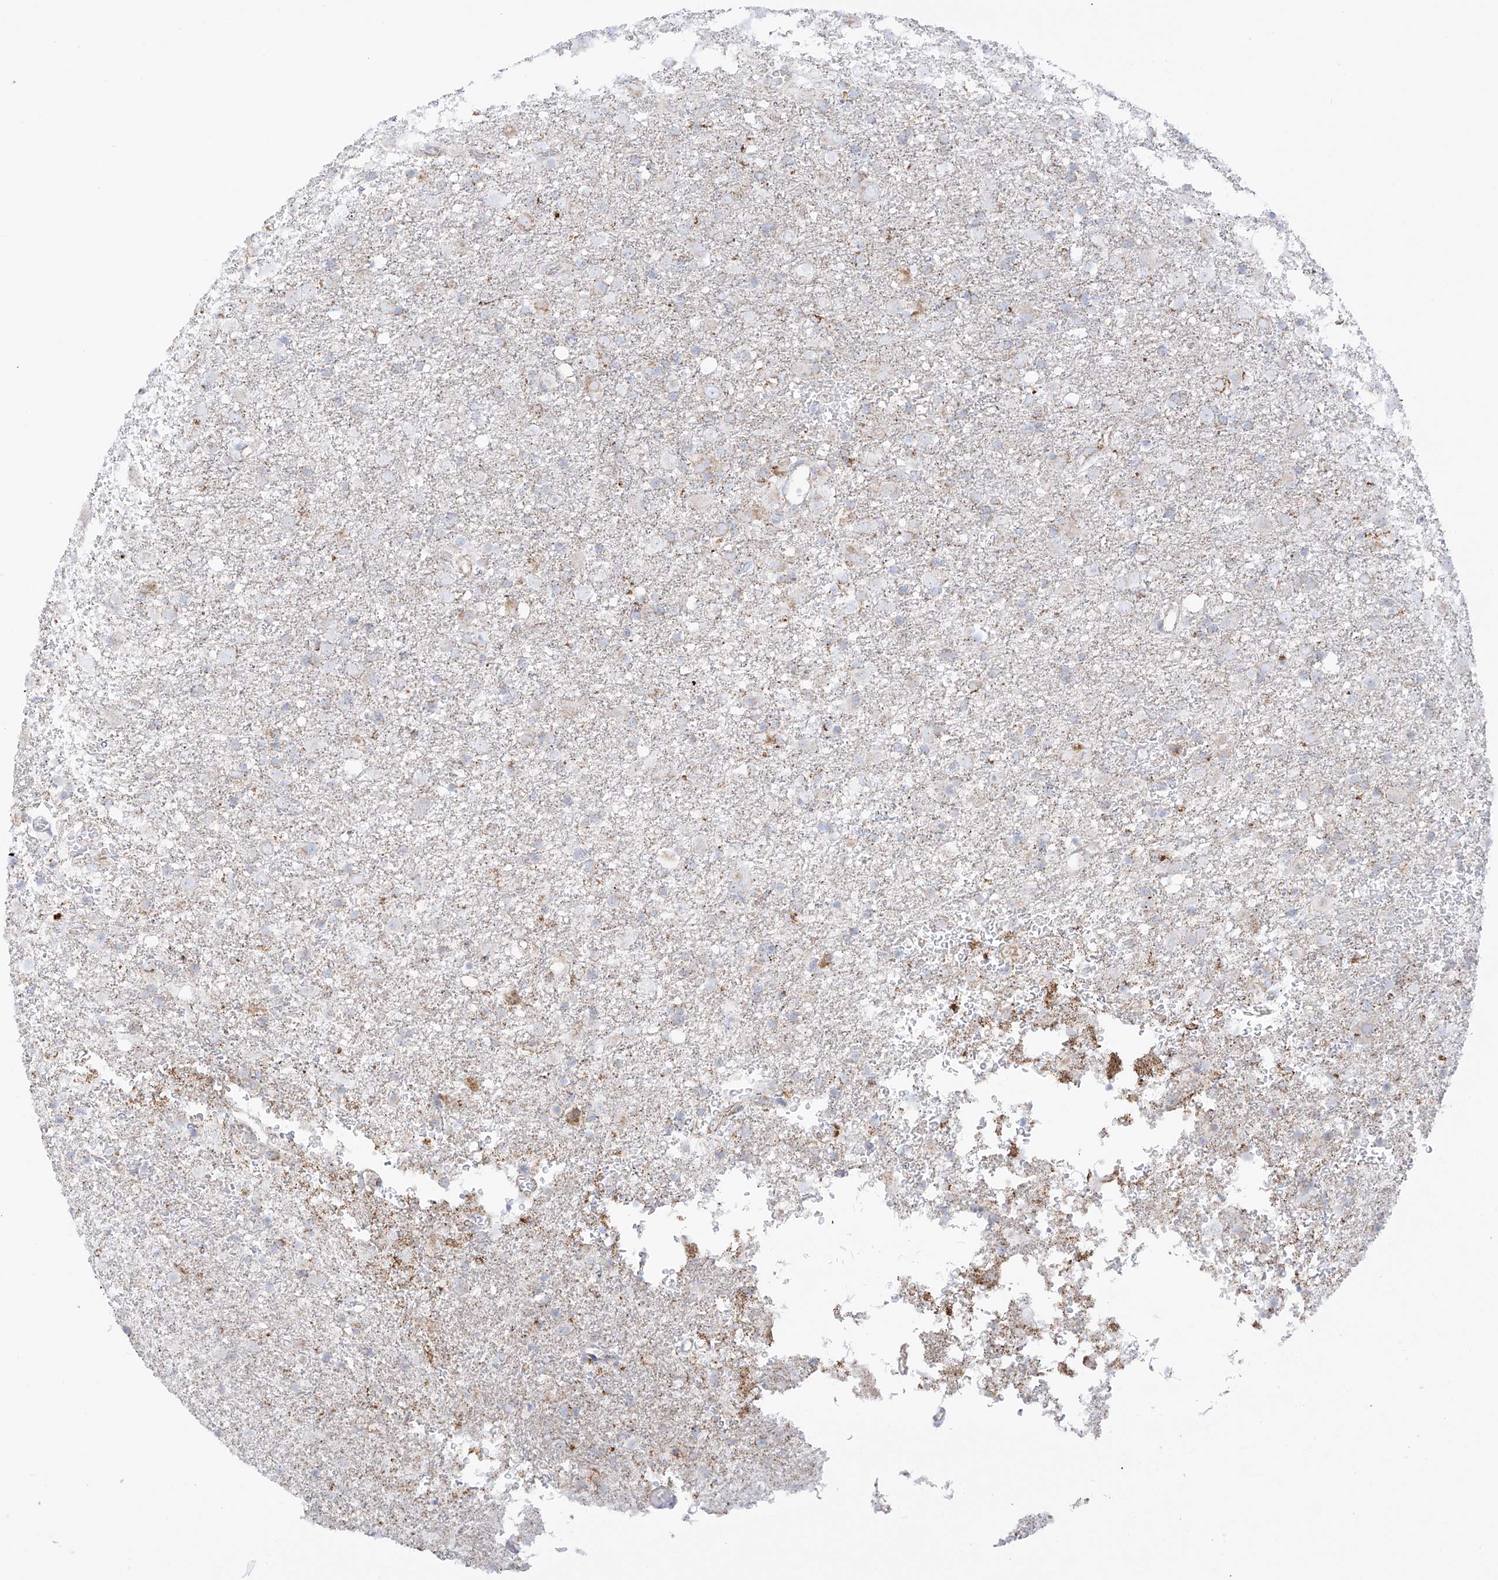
{"staining": {"intensity": "weak", "quantity": "<25%", "location": "cytoplasmic/membranous"}, "tissue": "glioma", "cell_type": "Tumor cells", "image_type": "cancer", "snomed": [{"axis": "morphology", "description": "Glioma, malignant, Low grade"}, {"axis": "topography", "description": "Brain"}], "caption": "Human malignant low-grade glioma stained for a protein using immunohistochemistry (IHC) demonstrates no positivity in tumor cells.", "gene": "XKR3", "patient": {"sex": "male", "age": 65}}